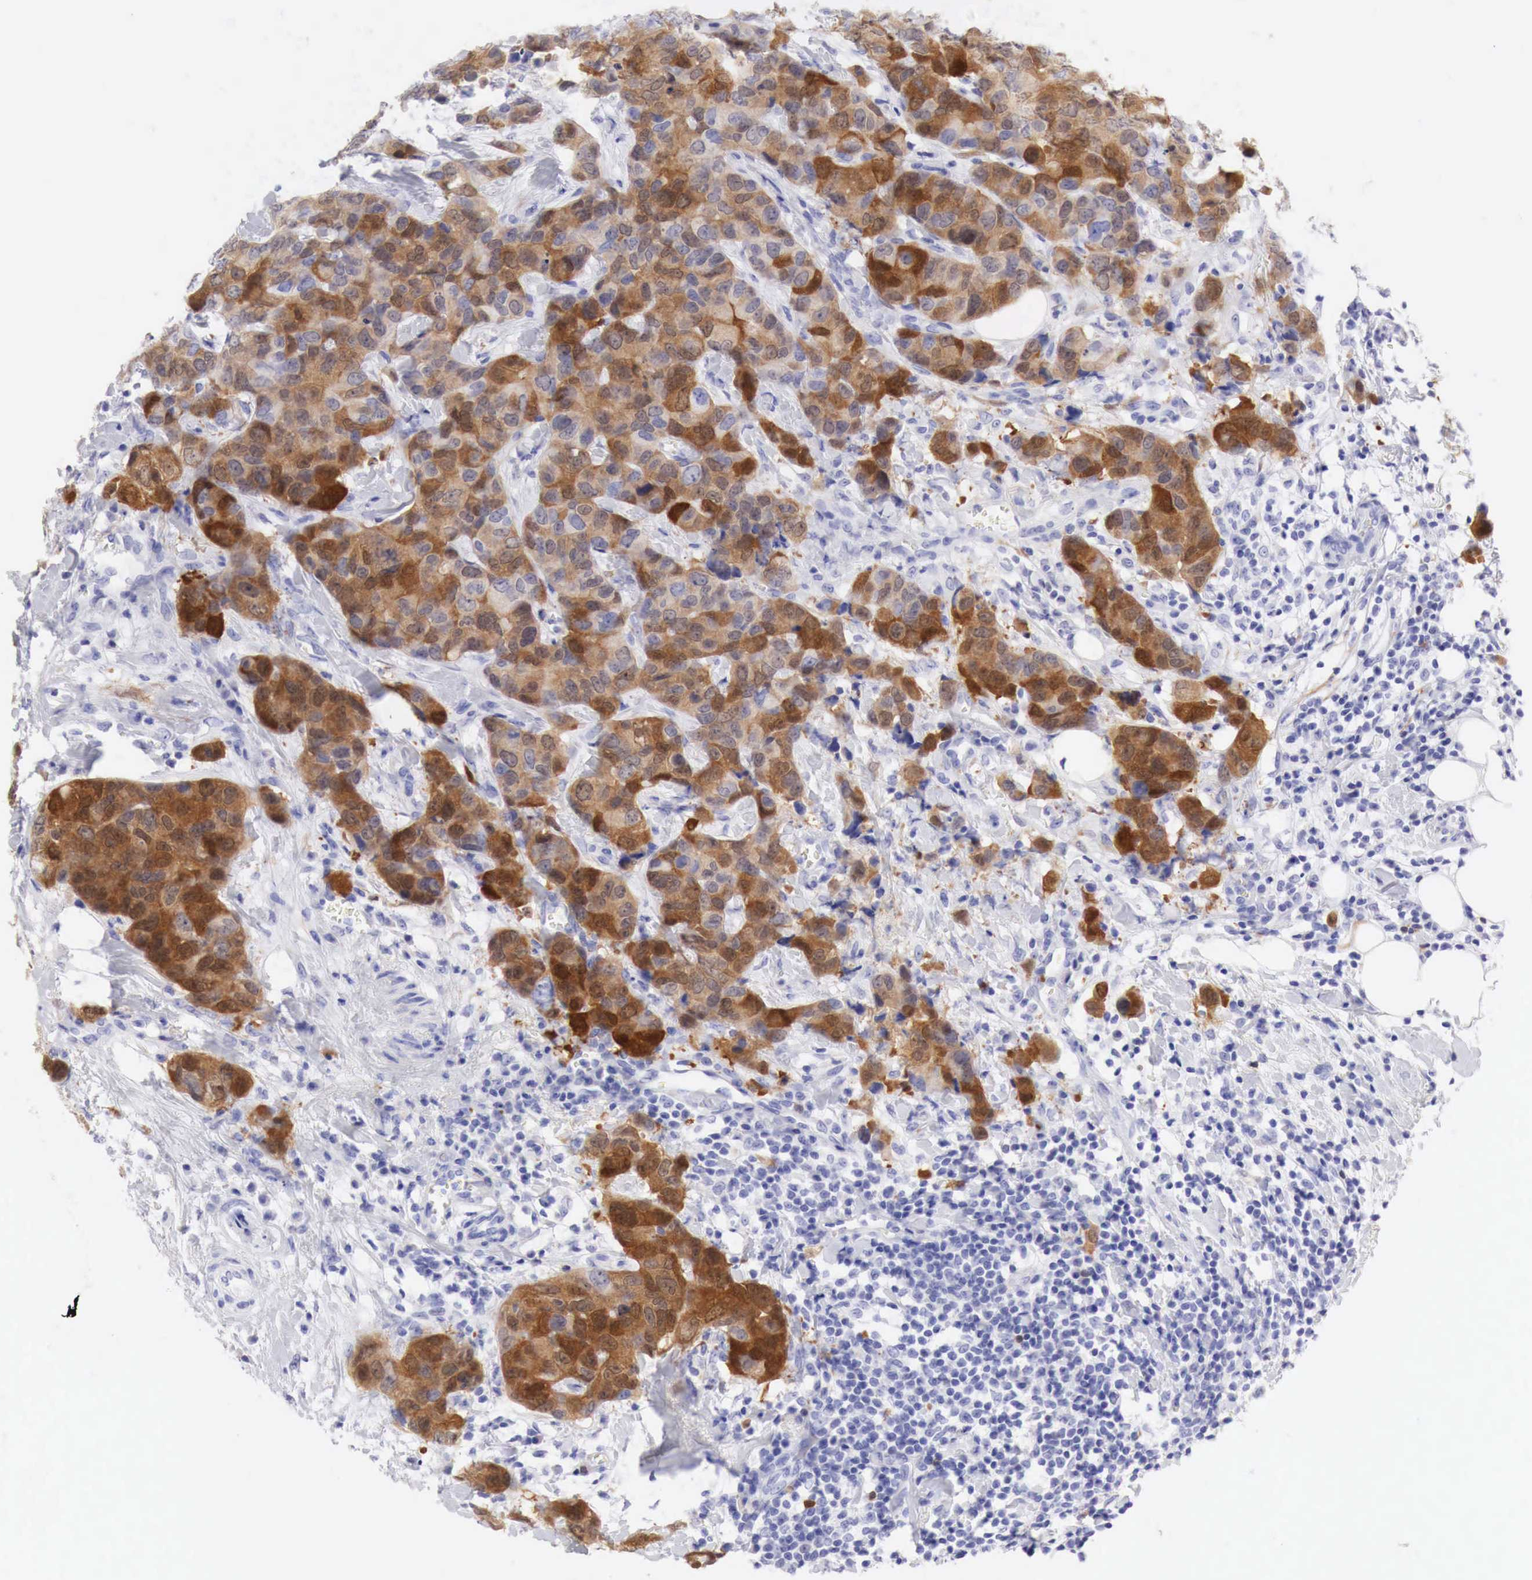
{"staining": {"intensity": "strong", "quantity": ">75%", "location": "cytoplasmic/membranous"}, "tissue": "breast cancer", "cell_type": "Tumor cells", "image_type": "cancer", "snomed": [{"axis": "morphology", "description": "Duct carcinoma"}, {"axis": "topography", "description": "Breast"}], "caption": "IHC staining of breast cancer (intraductal carcinoma), which displays high levels of strong cytoplasmic/membranous positivity in about >75% of tumor cells indicating strong cytoplasmic/membranous protein expression. The staining was performed using DAB (brown) for protein detection and nuclei were counterstained in hematoxylin (blue).", "gene": "CDKN2A", "patient": {"sex": "female", "age": 91}}